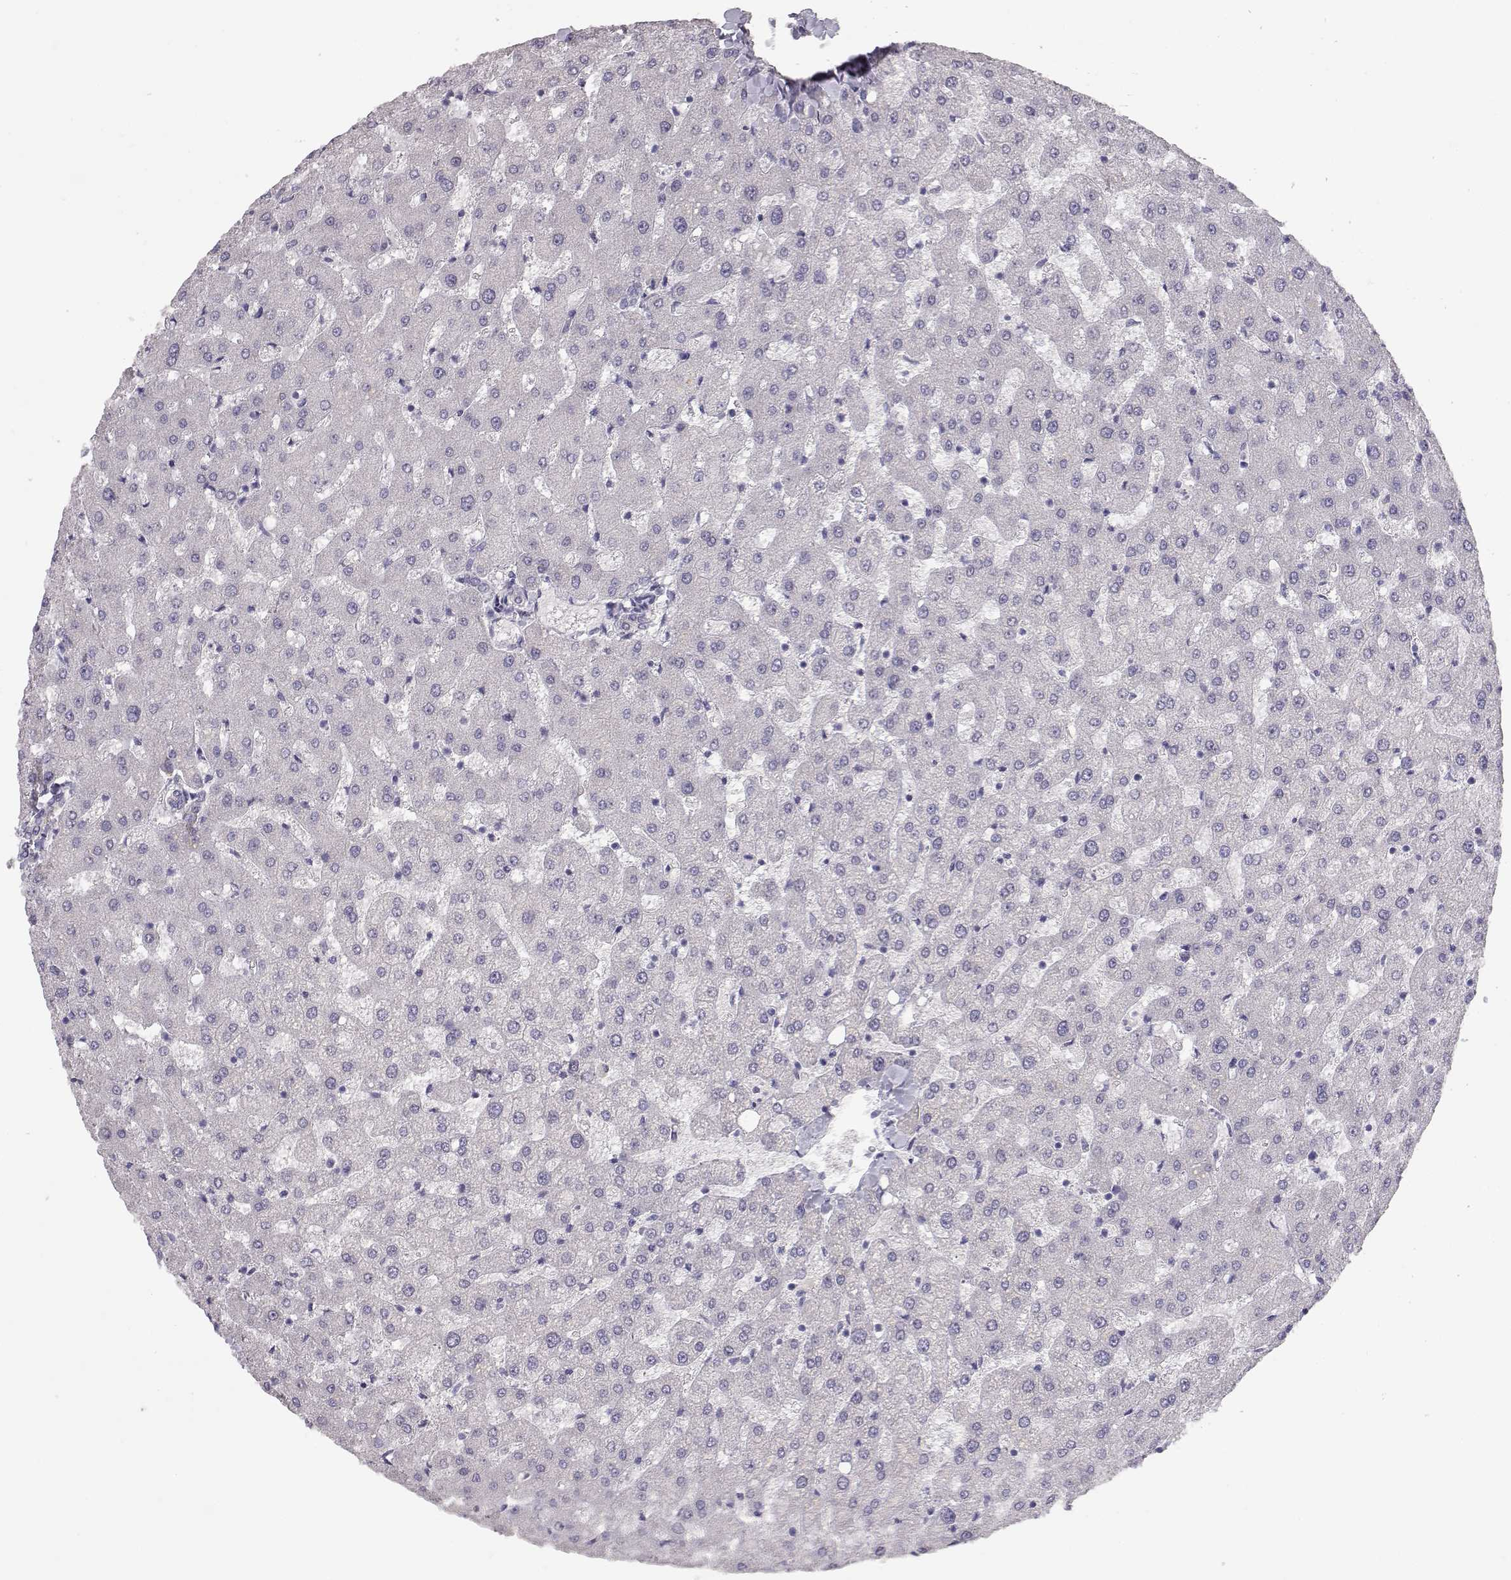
{"staining": {"intensity": "negative", "quantity": "none", "location": "none"}, "tissue": "liver", "cell_type": "Cholangiocytes", "image_type": "normal", "snomed": [{"axis": "morphology", "description": "Normal tissue, NOS"}, {"axis": "topography", "description": "Liver"}], "caption": "The histopathology image reveals no significant positivity in cholangiocytes of liver.", "gene": "LAMB3", "patient": {"sex": "female", "age": 50}}